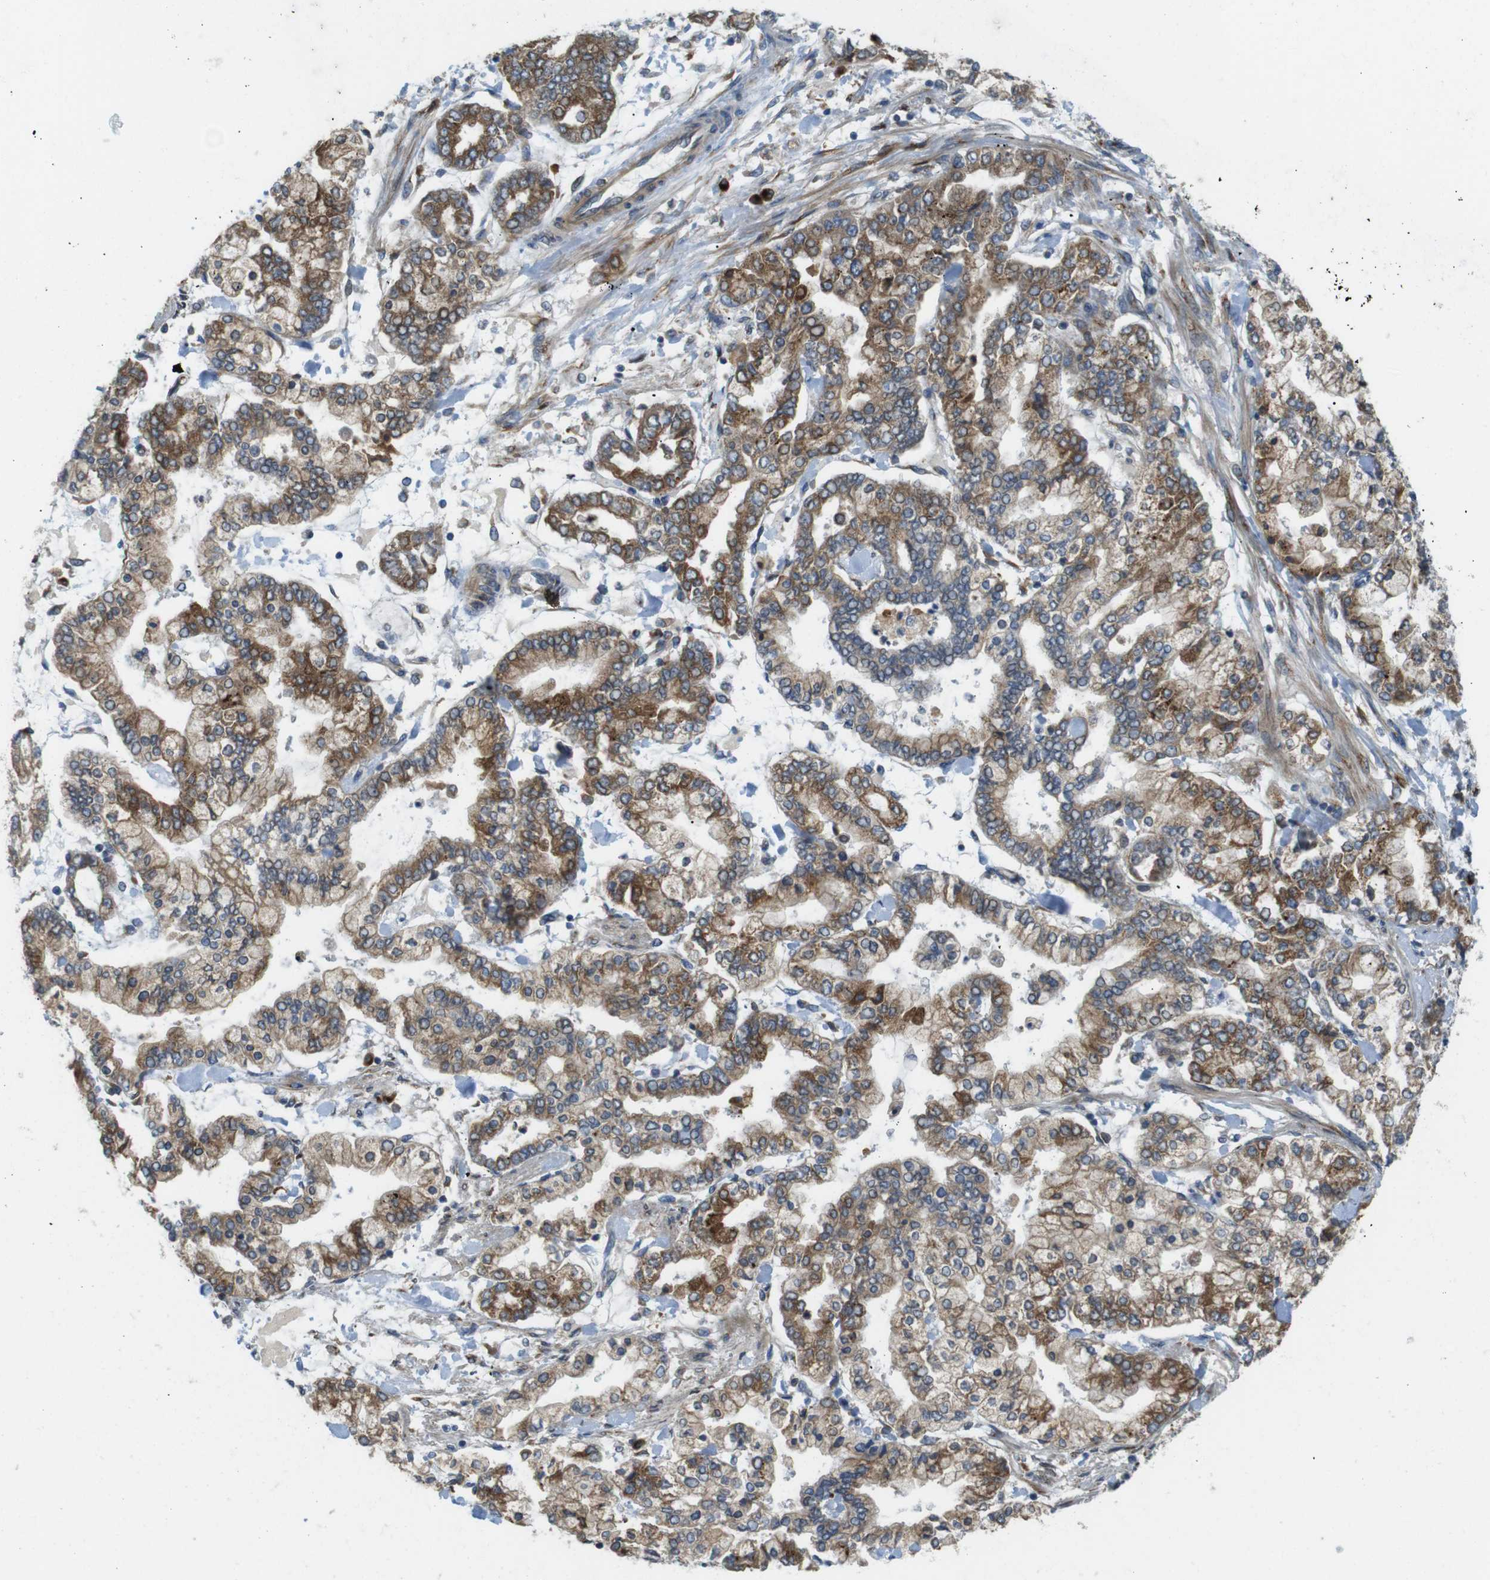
{"staining": {"intensity": "moderate", "quantity": ">75%", "location": "cytoplasmic/membranous"}, "tissue": "stomach cancer", "cell_type": "Tumor cells", "image_type": "cancer", "snomed": [{"axis": "morphology", "description": "Normal tissue, NOS"}, {"axis": "morphology", "description": "Adenocarcinoma, NOS"}, {"axis": "topography", "description": "Stomach, upper"}, {"axis": "topography", "description": "Stomach"}], "caption": "Immunohistochemistry photomicrograph of stomach cancer (adenocarcinoma) stained for a protein (brown), which shows medium levels of moderate cytoplasmic/membranous staining in about >75% of tumor cells.", "gene": "TMEM143", "patient": {"sex": "male", "age": 76}}